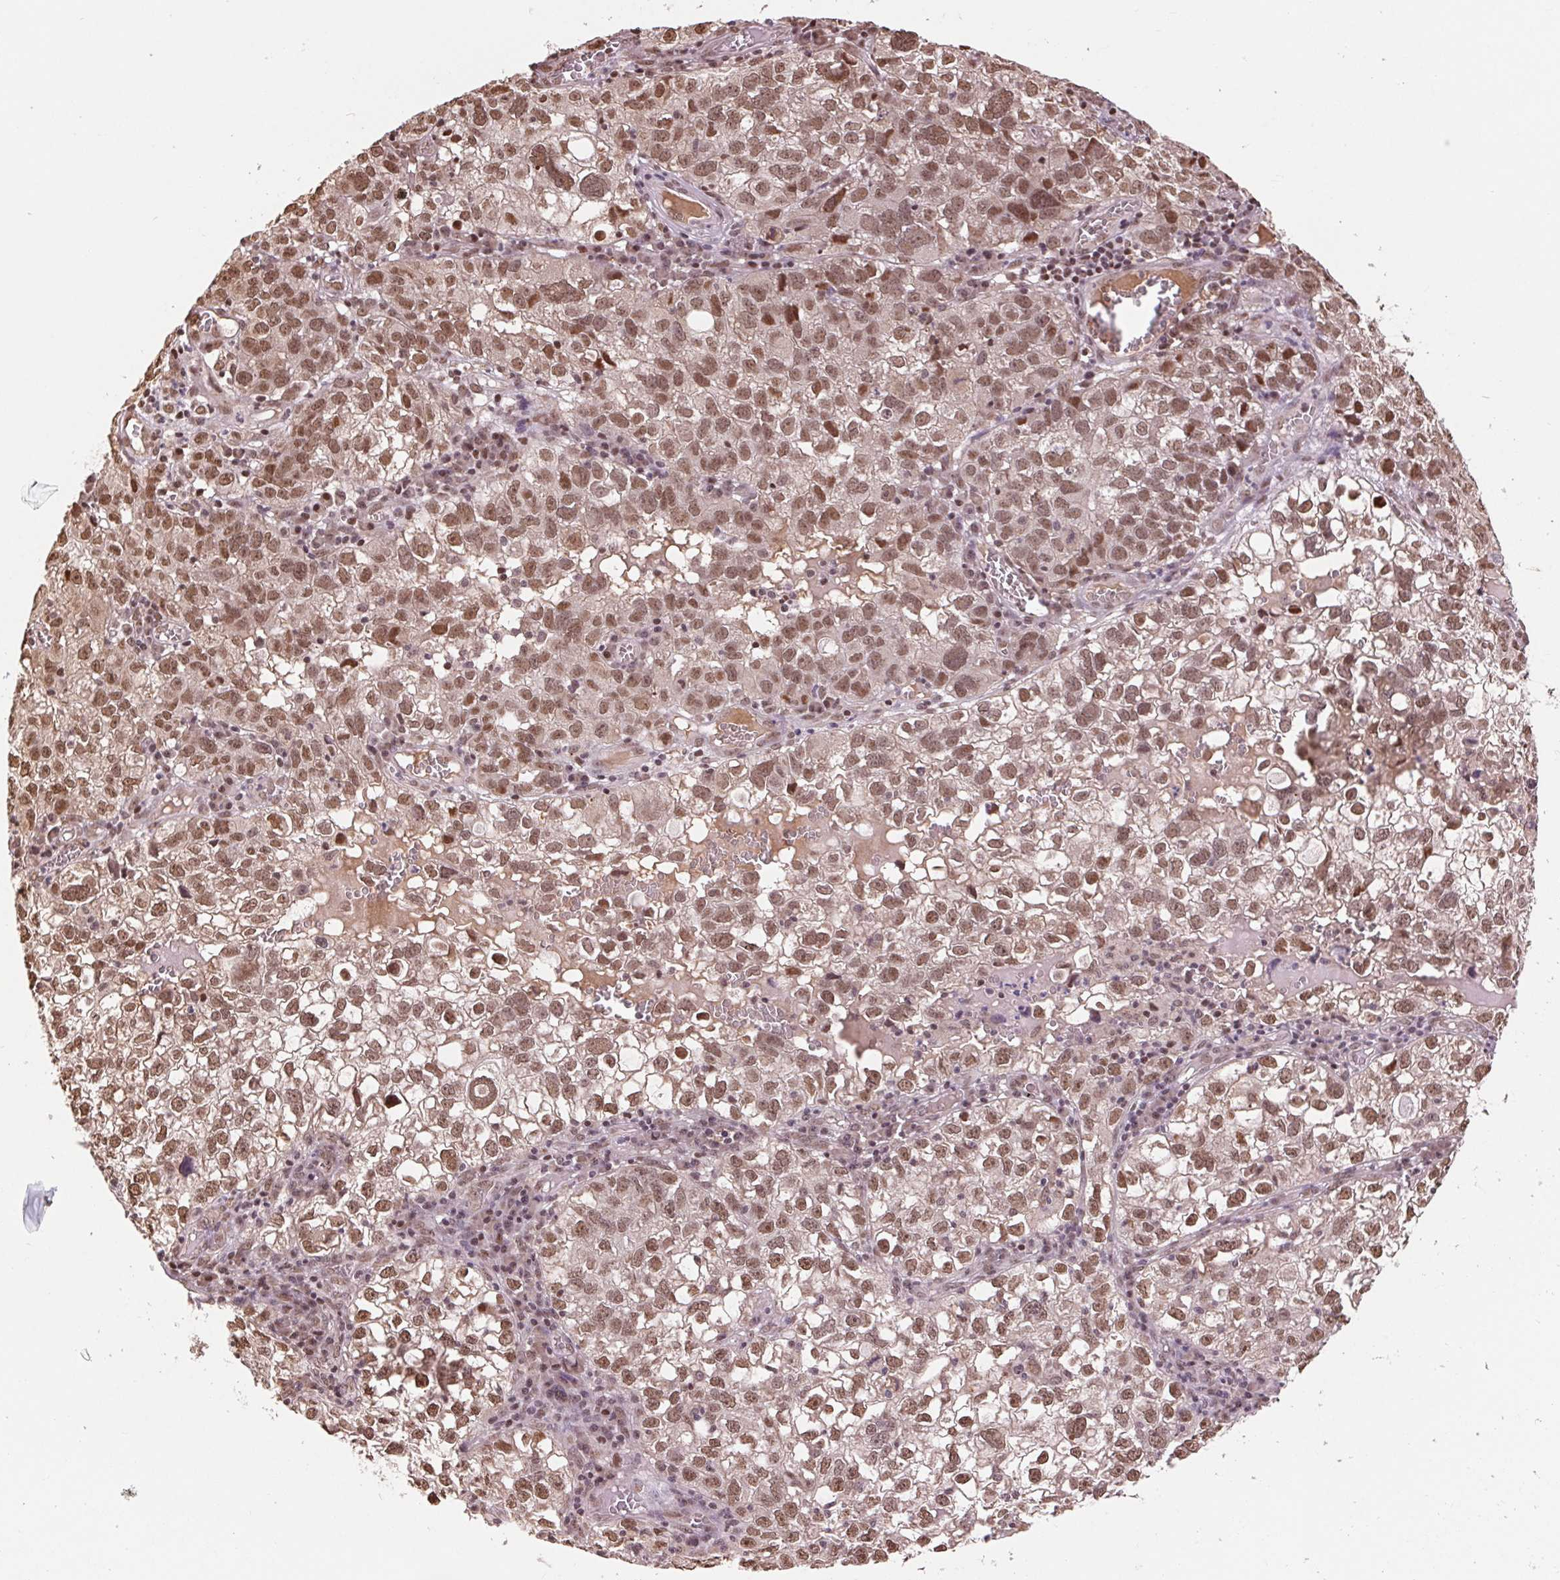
{"staining": {"intensity": "moderate", "quantity": ">75%", "location": "nuclear"}, "tissue": "cervical cancer", "cell_type": "Tumor cells", "image_type": "cancer", "snomed": [{"axis": "morphology", "description": "Squamous cell carcinoma, NOS"}, {"axis": "topography", "description": "Cervix"}], "caption": "Brown immunohistochemical staining in cervical cancer displays moderate nuclear positivity in approximately >75% of tumor cells.", "gene": "RAD23A", "patient": {"sex": "female", "age": 55}}